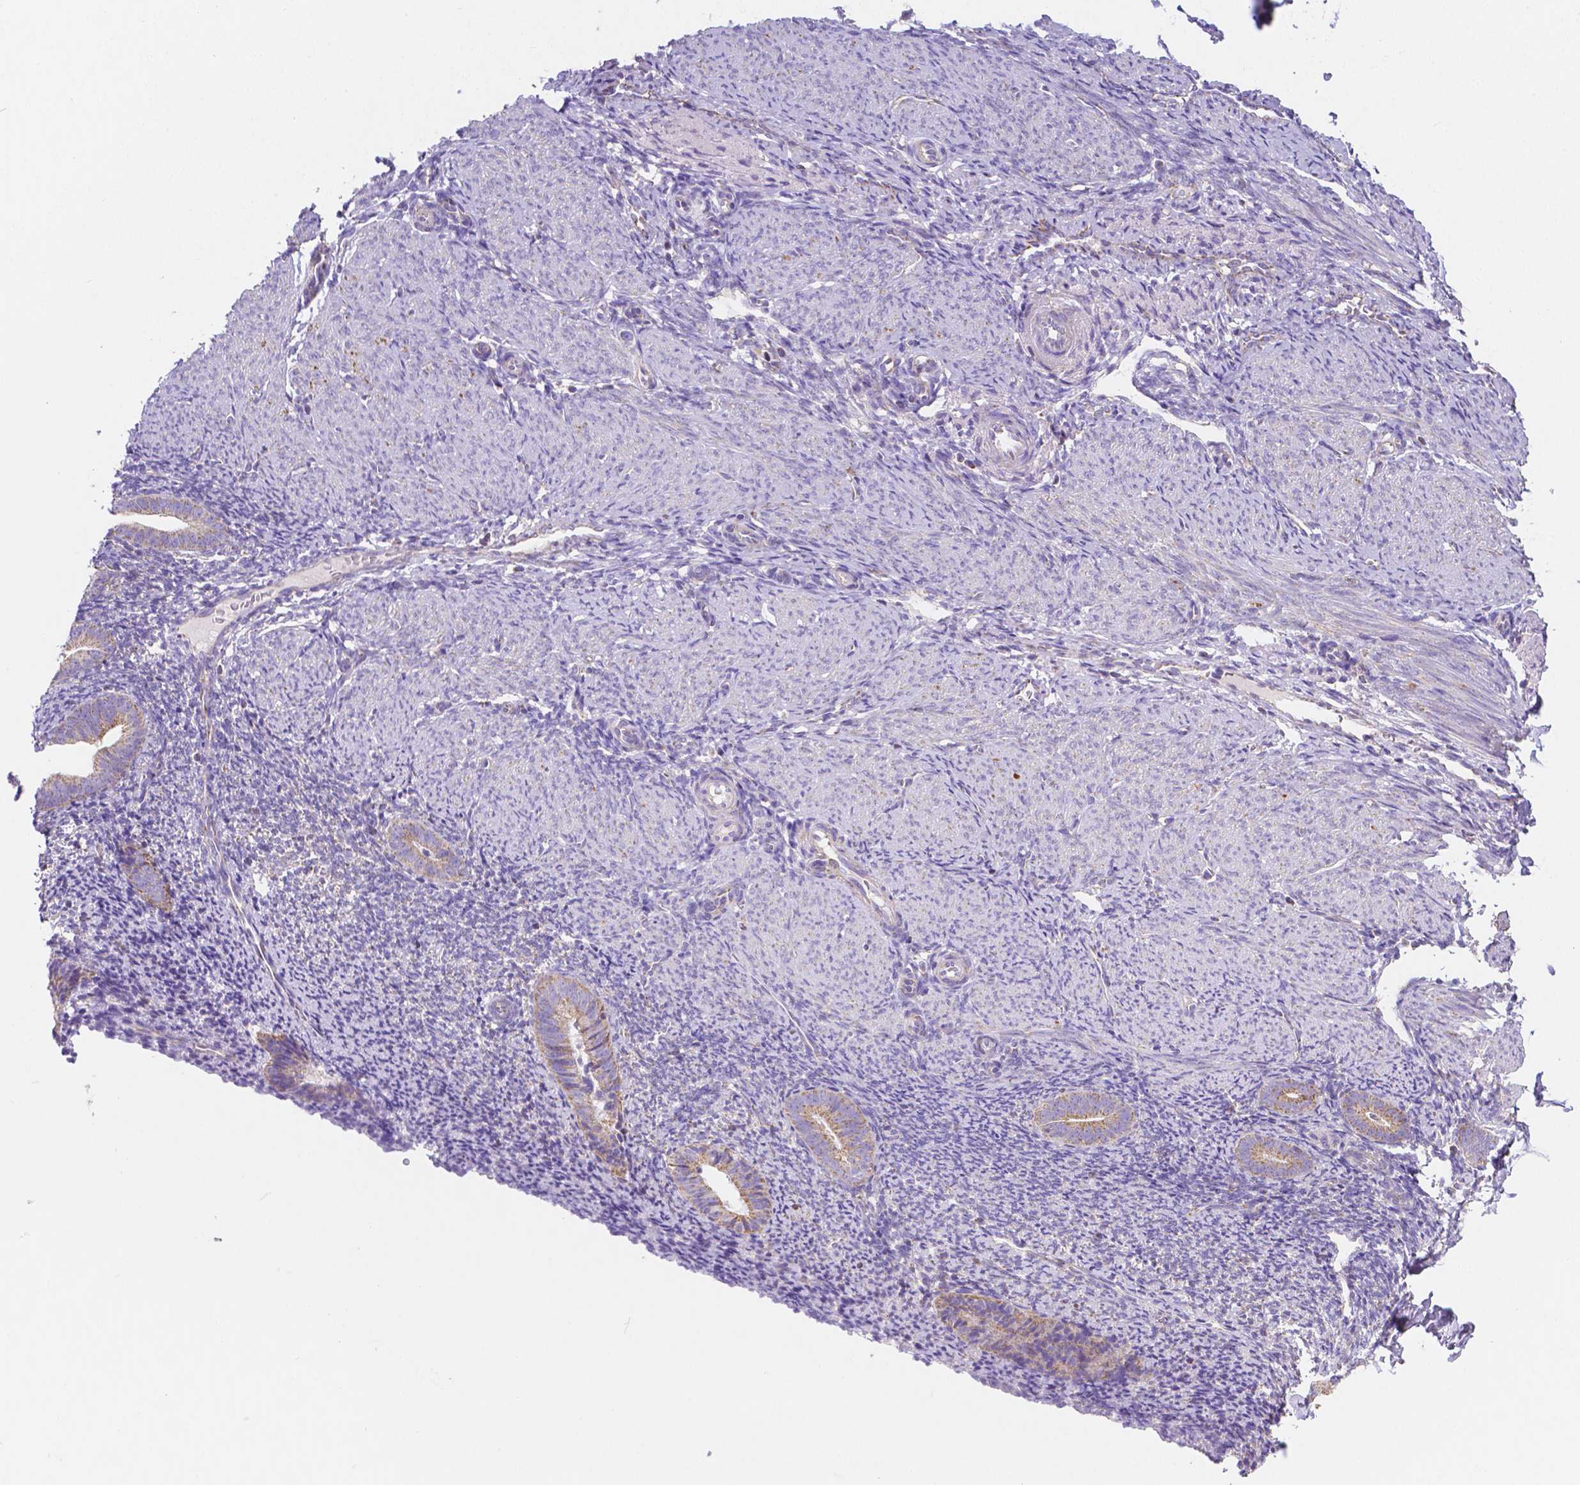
{"staining": {"intensity": "negative", "quantity": "none", "location": "none"}, "tissue": "endometrium", "cell_type": "Cells in endometrial stroma", "image_type": "normal", "snomed": [{"axis": "morphology", "description": "Normal tissue, NOS"}, {"axis": "topography", "description": "Endometrium"}], "caption": "Cells in endometrial stroma are negative for protein expression in benign human endometrium. (DAB immunohistochemistry (IHC) visualized using brightfield microscopy, high magnification).", "gene": "SGTB", "patient": {"sex": "female", "age": 39}}